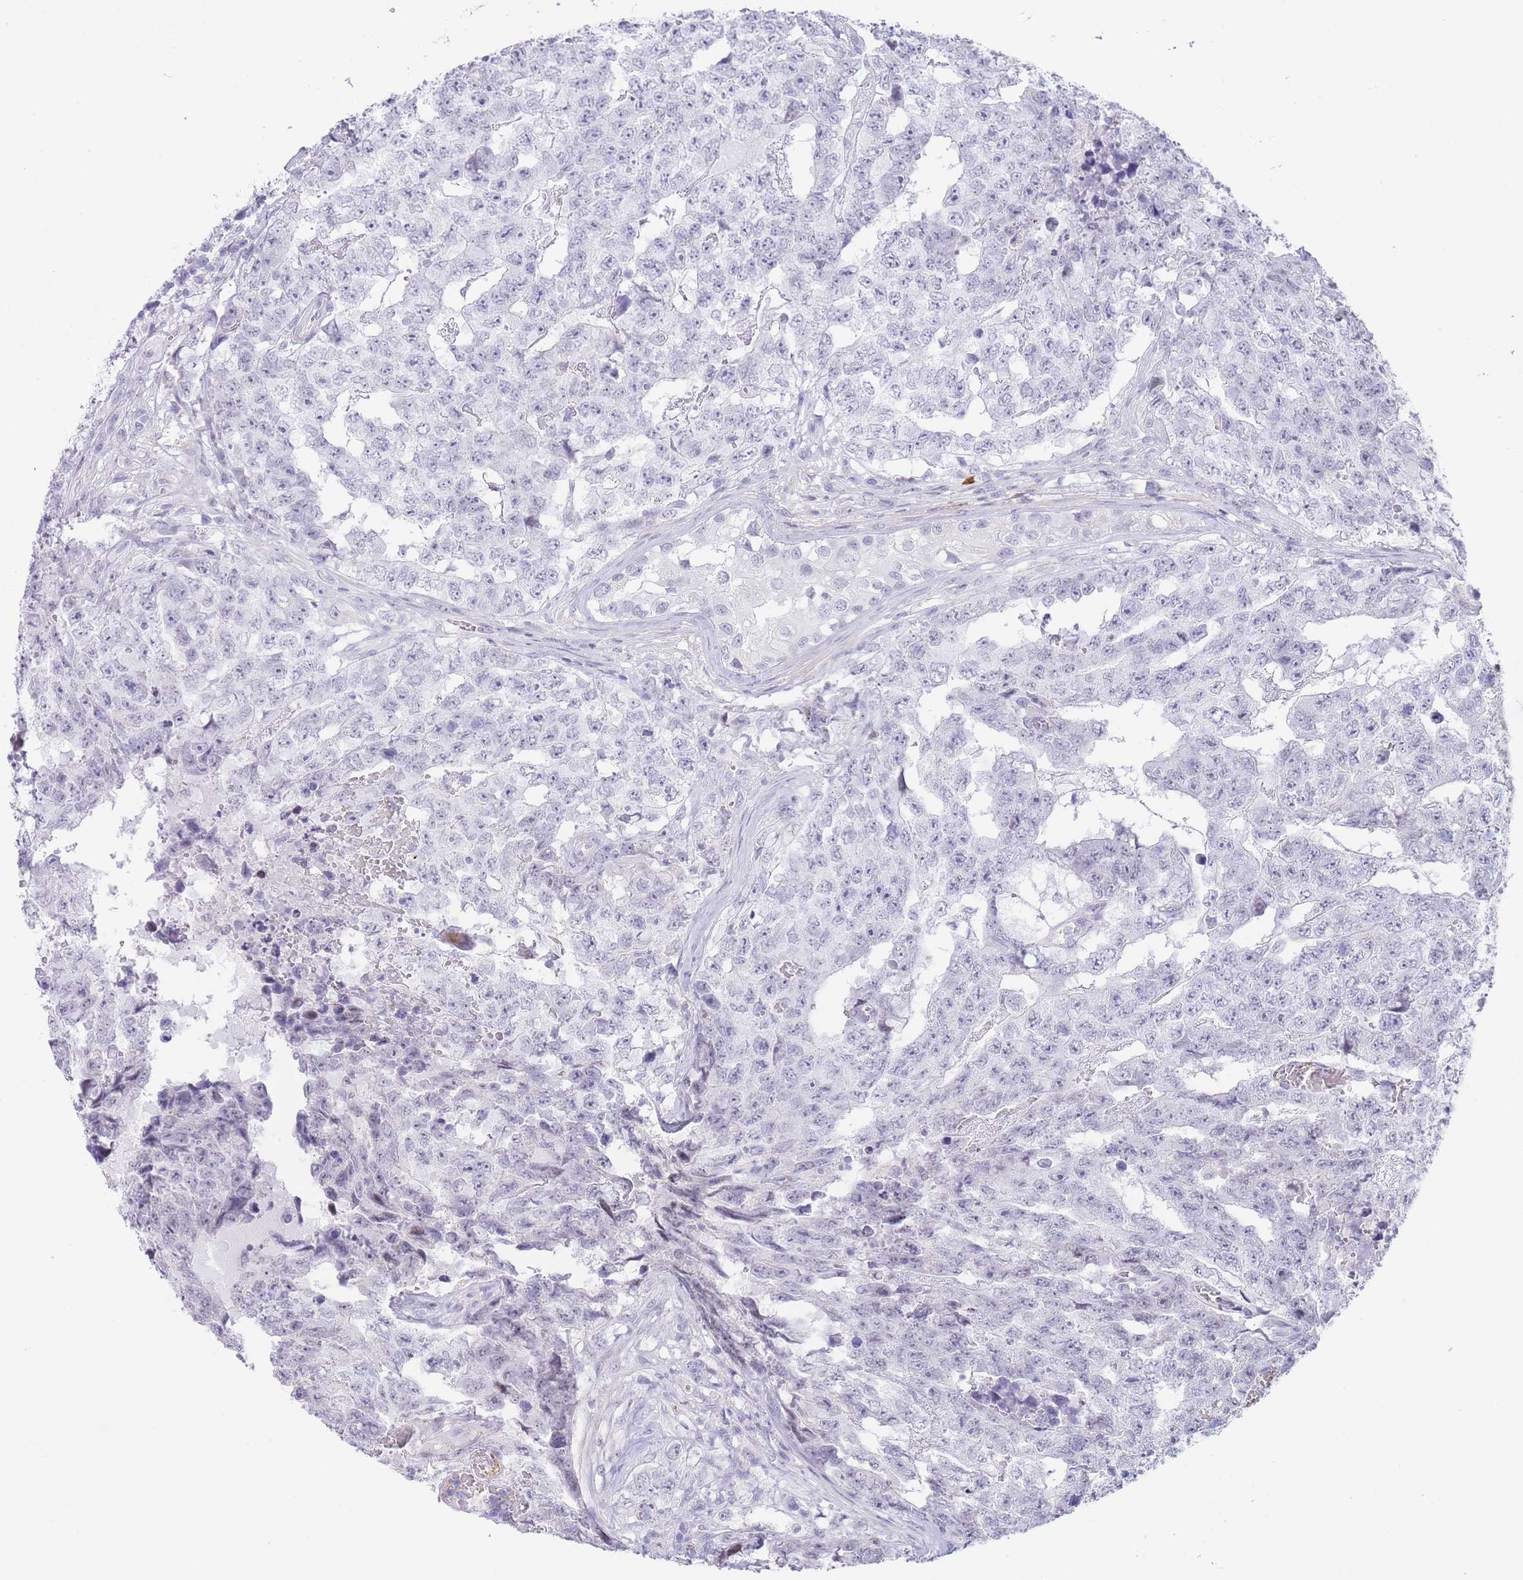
{"staining": {"intensity": "negative", "quantity": "none", "location": "none"}, "tissue": "testis cancer", "cell_type": "Tumor cells", "image_type": "cancer", "snomed": [{"axis": "morphology", "description": "Carcinoma, Embryonal, NOS"}, {"axis": "topography", "description": "Testis"}], "caption": "A high-resolution photomicrograph shows immunohistochemistry (IHC) staining of testis cancer (embryonal carcinoma), which exhibits no significant expression in tumor cells.", "gene": "ASAP3", "patient": {"sex": "male", "age": 25}}